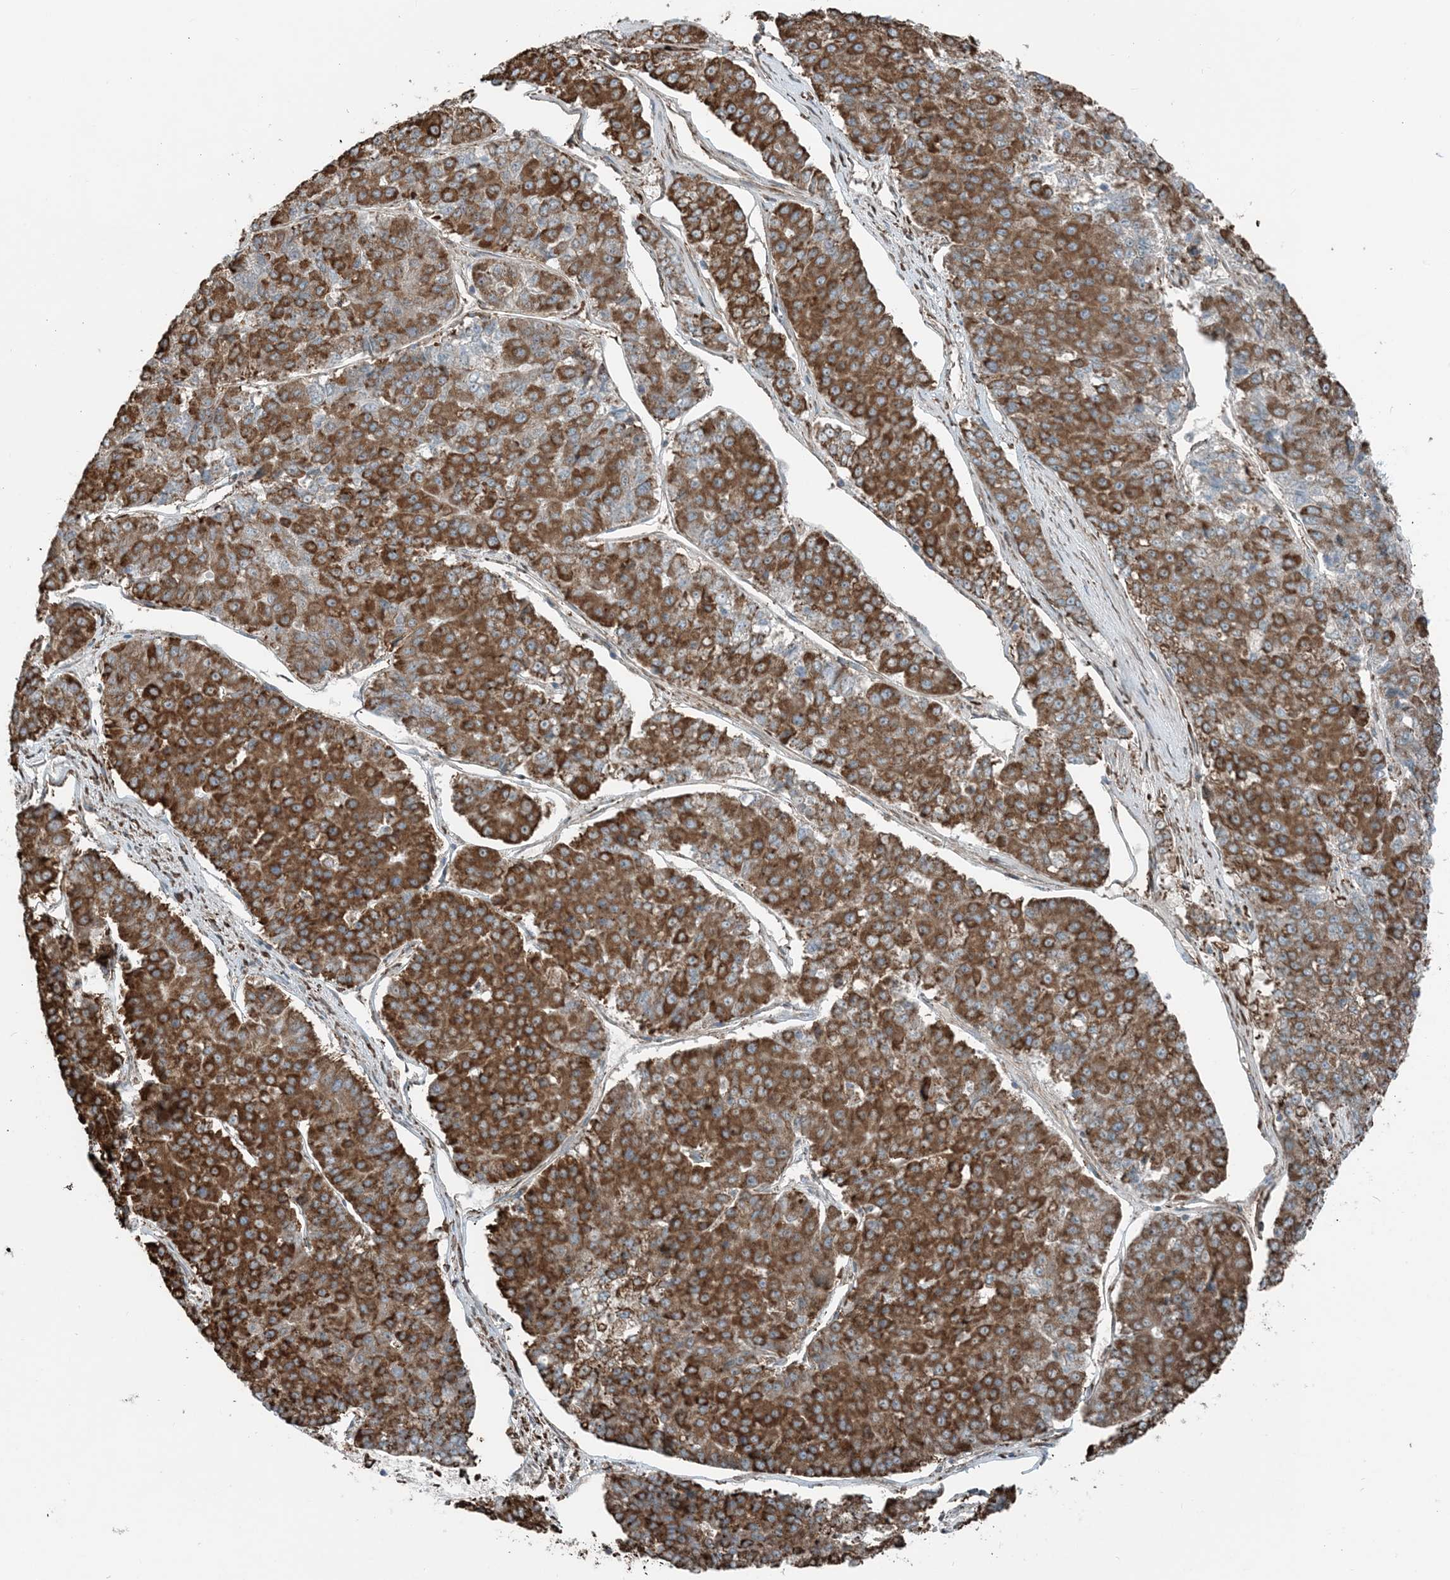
{"staining": {"intensity": "strong", "quantity": ">75%", "location": "cytoplasmic/membranous"}, "tissue": "pancreatic cancer", "cell_type": "Tumor cells", "image_type": "cancer", "snomed": [{"axis": "morphology", "description": "Adenocarcinoma, NOS"}, {"axis": "topography", "description": "Pancreas"}], "caption": "Brown immunohistochemical staining in human adenocarcinoma (pancreatic) demonstrates strong cytoplasmic/membranous positivity in about >75% of tumor cells.", "gene": "CERKL", "patient": {"sex": "male", "age": 50}}